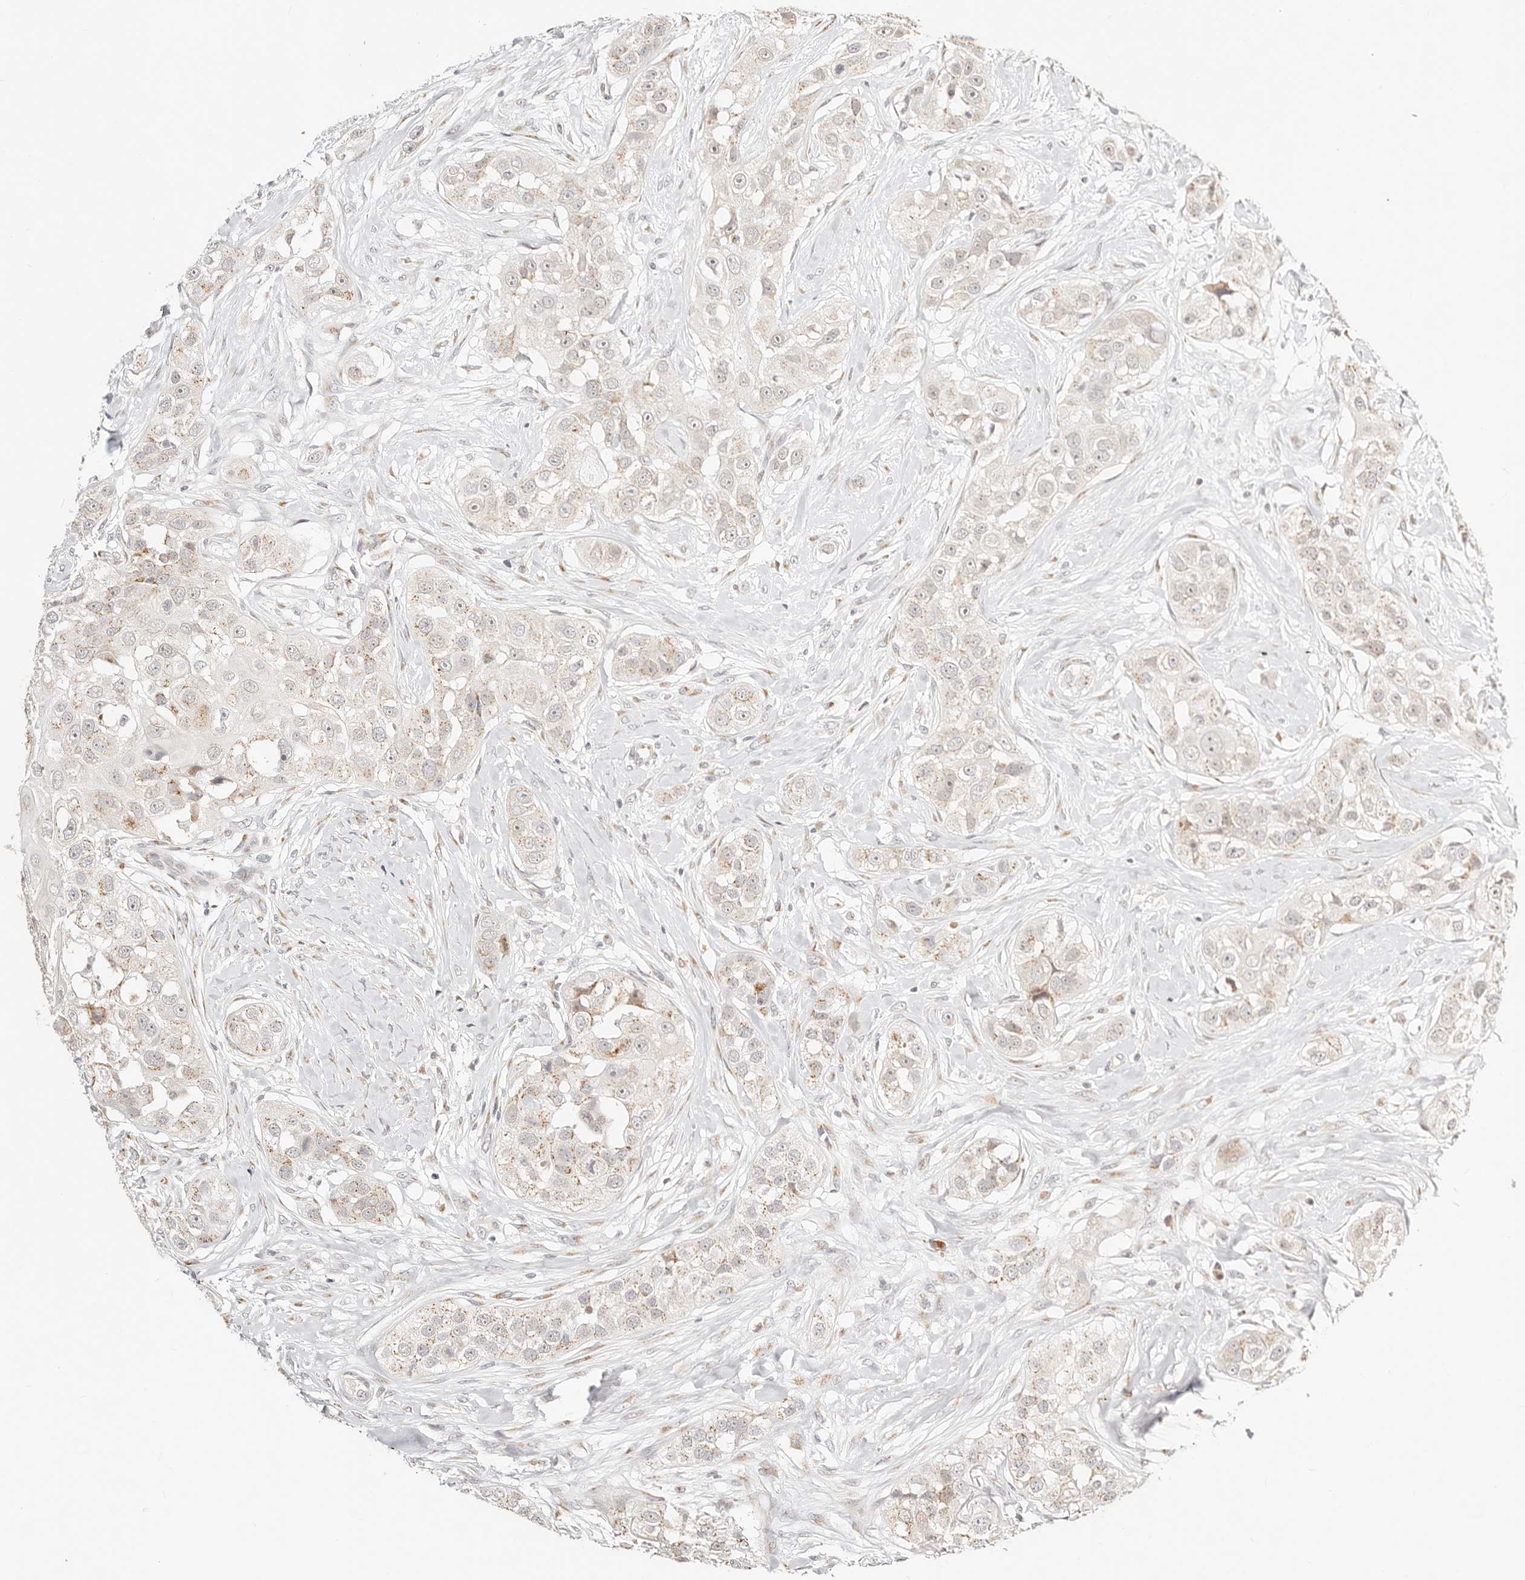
{"staining": {"intensity": "weak", "quantity": "25%-75%", "location": "cytoplasmic/membranous"}, "tissue": "head and neck cancer", "cell_type": "Tumor cells", "image_type": "cancer", "snomed": [{"axis": "morphology", "description": "Normal tissue, NOS"}, {"axis": "morphology", "description": "Squamous cell carcinoma, NOS"}, {"axis": "topography", "description": "Skeletal muscle"}, {"axis": "topography", "description": "Head-Neck"}], "caption": "IHC staining of head and neck cancer, which shows low levels of weak cytoplasmic/membranous expression in approximately 25%-75% of tumor cells indicating weak cytoplasmic/membranous protein expression. The staining was performed using DAB (brown) for protein detection and nuclei were counterstained in hematoxylin (blue).", "gene": "FAM20B", "patient": {"sex": "male", "age": 51}}